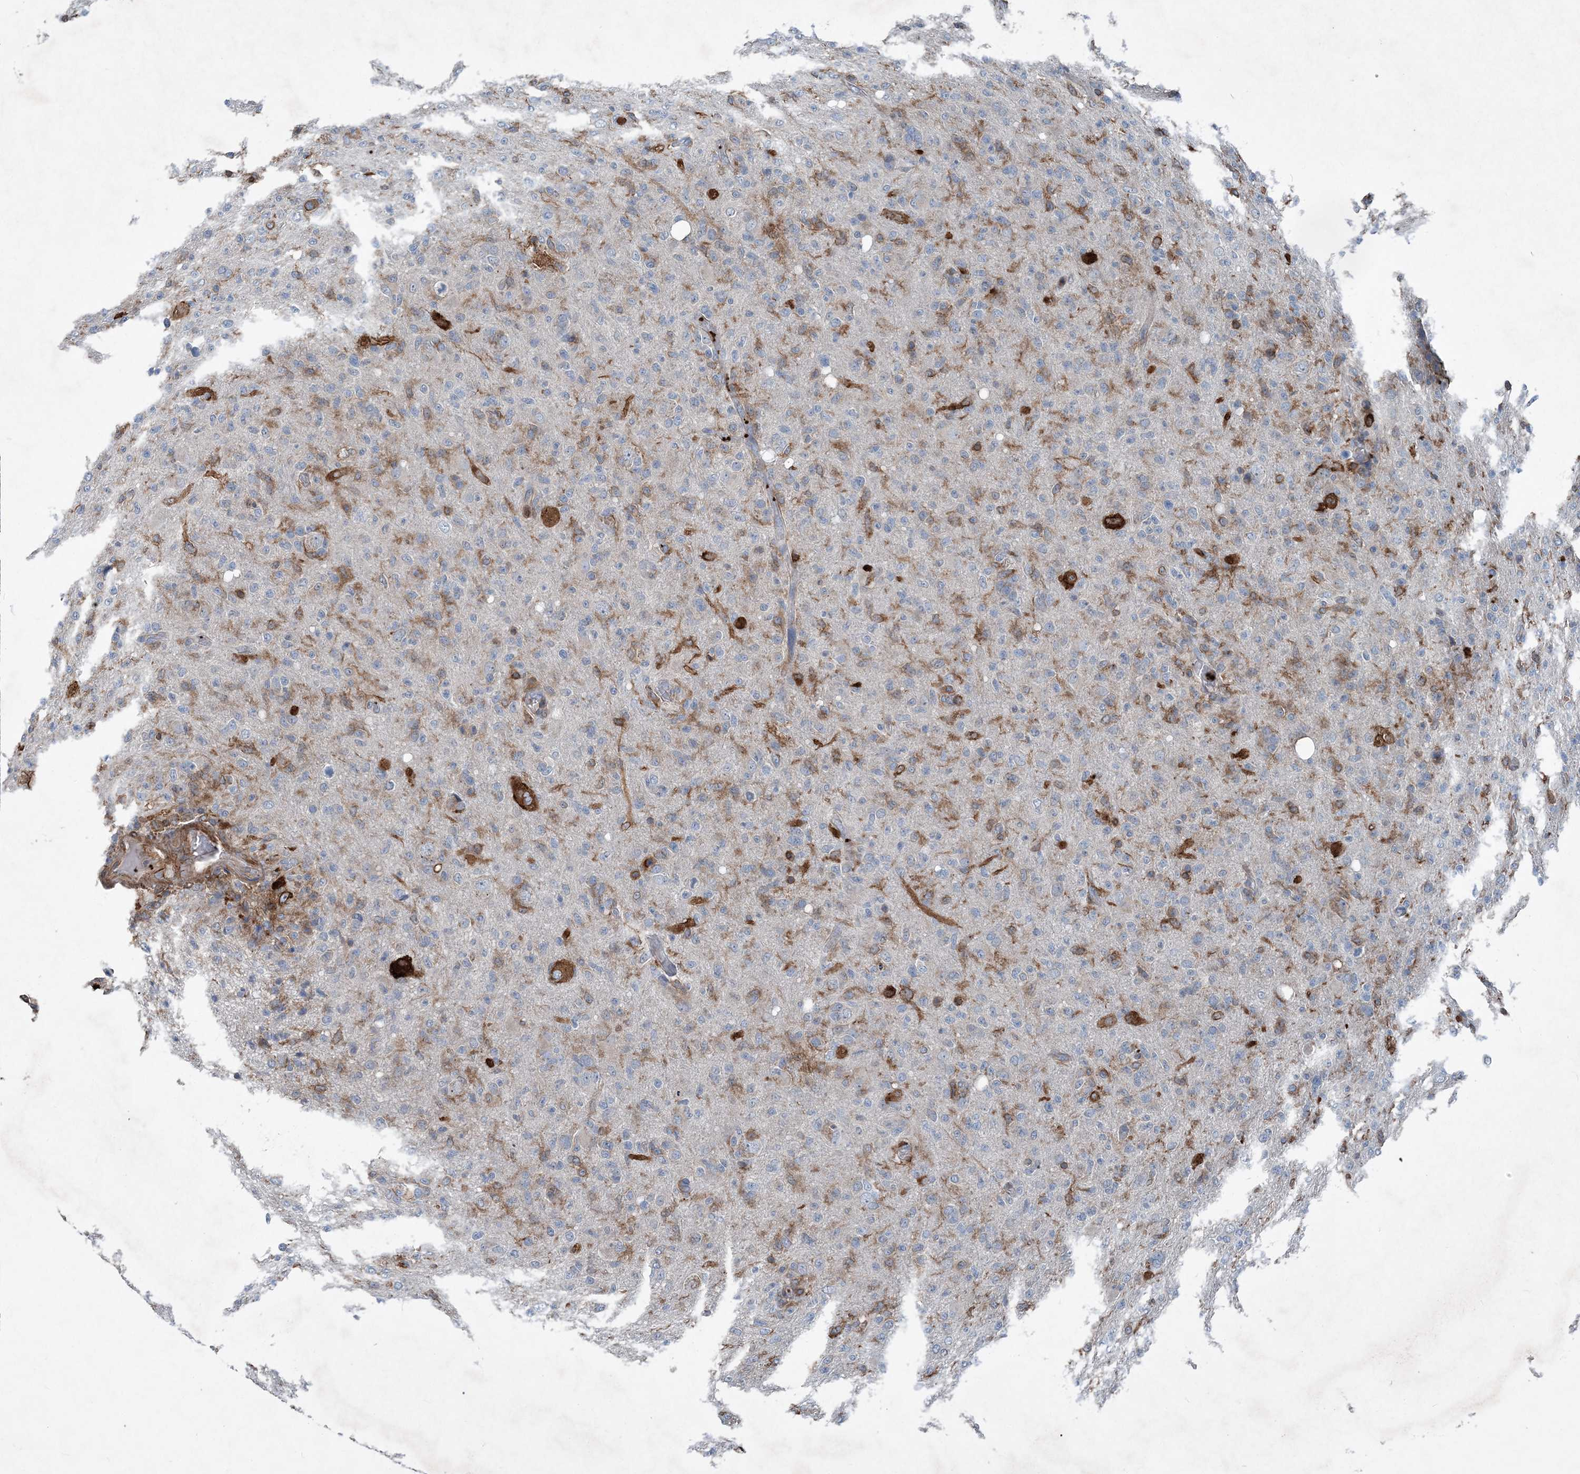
{"staining": {"intensity": "negative", "quantity": "none", "location": "none"}, "tissue": "glioma", "cell_type": "Tumor cells", "image_type": "cancer", "snomed": [{"axis": "morphology", "description": "Glioma, malignant, High grade"}, {"axis": "topography", "description": "Brain"}], "caption": "This is an immunohistochemistry (IHC) photomicrograph of human glioma. There is no staining in tumor cells.", "gene": "DGUOK", "patient": {"sex": "female", "age": 57}}